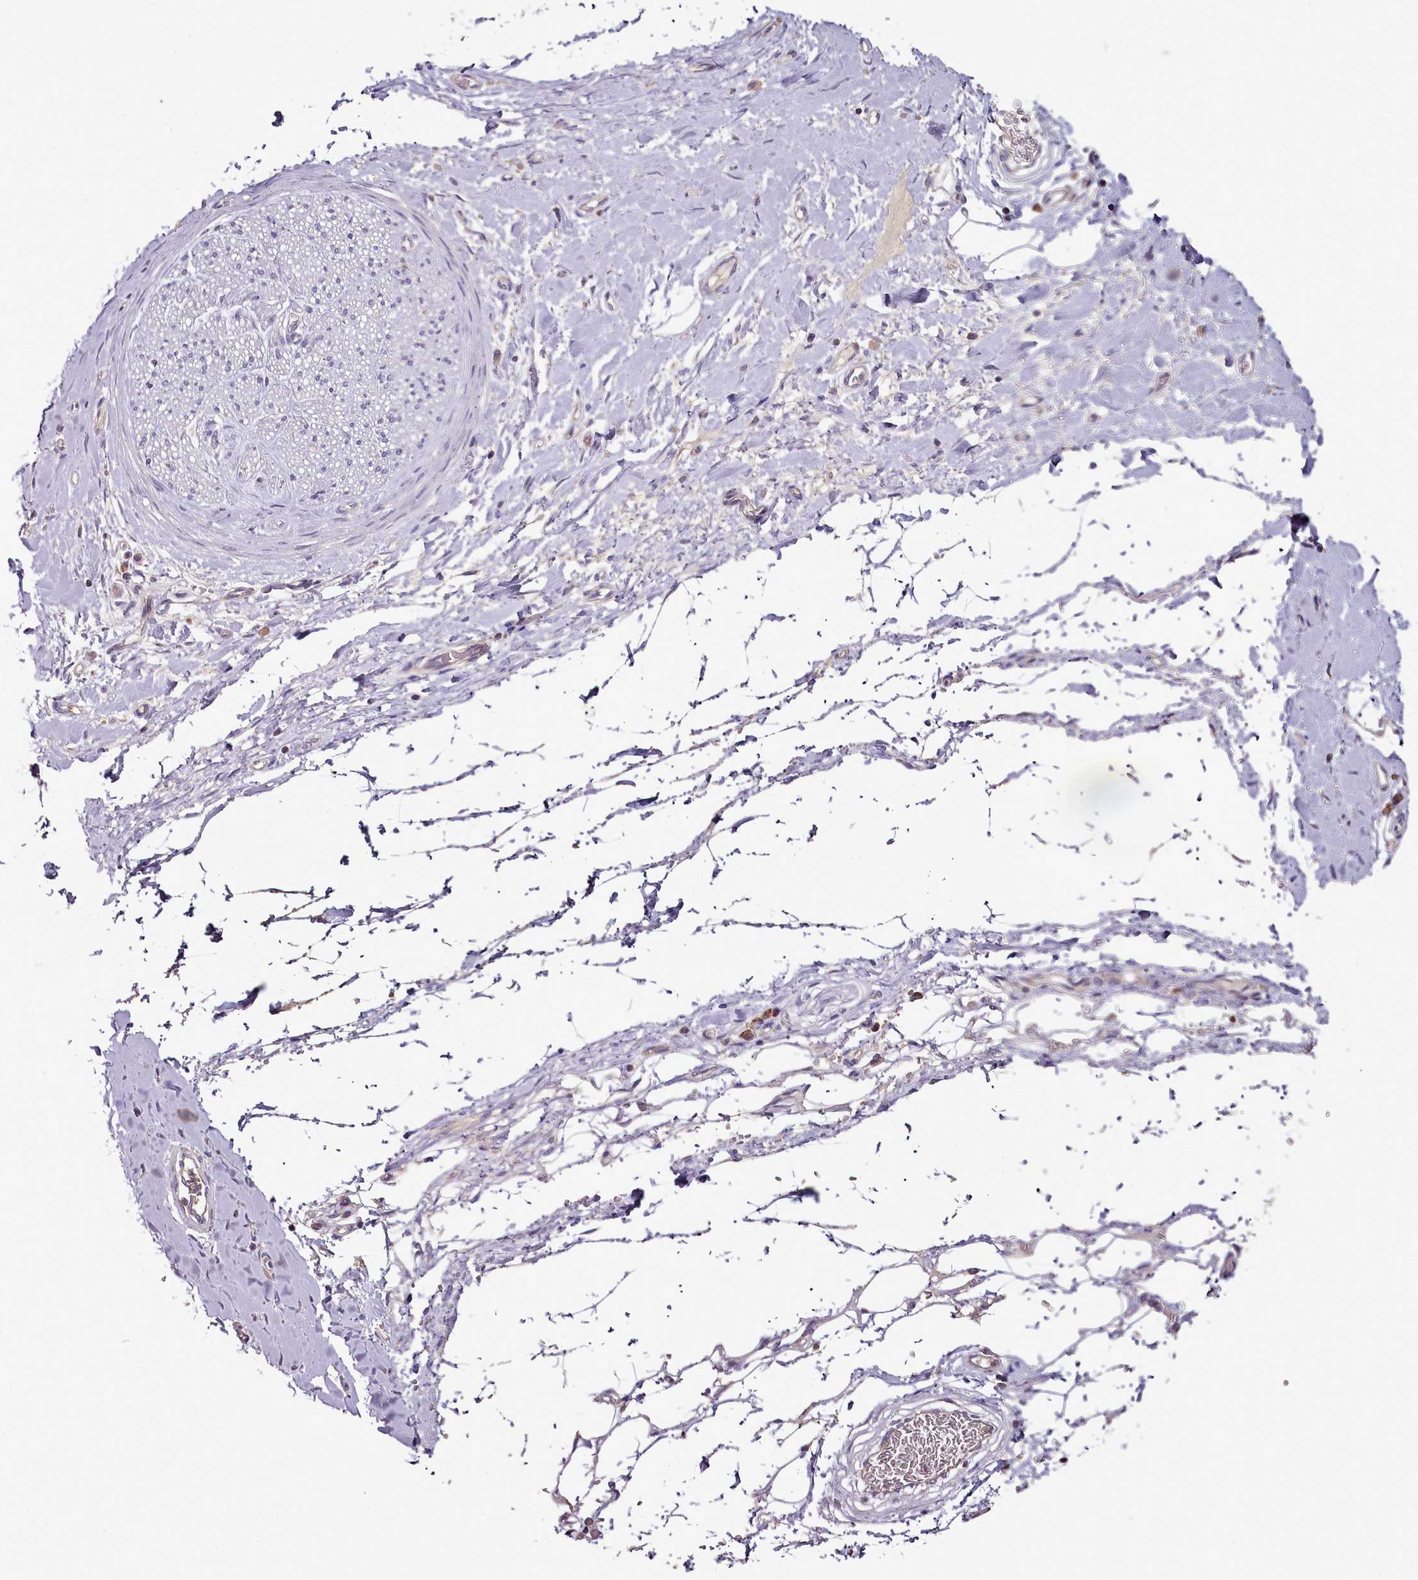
{"staining": {"intensity": "weak", "quantity": "25%-75%", "location": "cytoplasmic/membranous"}, "tissue": "adipose tissue", "cell_type": "Adipocytes", "image_type": "normal", "snomed": [{"axis": "morphology", "description": "Normal tissue, NOS"}, {"axis": "morphology", "description": "Adenocarcinoma, NOS"}, {"axis": "topography", "description": "Stomach, upper"}, {"axis": "topography", "description": "Peripheral nerve tissue"}], "caption": "Immunohistochemical staining of unremarkable adipose tissue reveals weak cytoplasmic/membranous protein expression in about 25%-75% of adipocytes.", "gene": "ACSS1", "patient": {"sex": "male", "age": 62}}